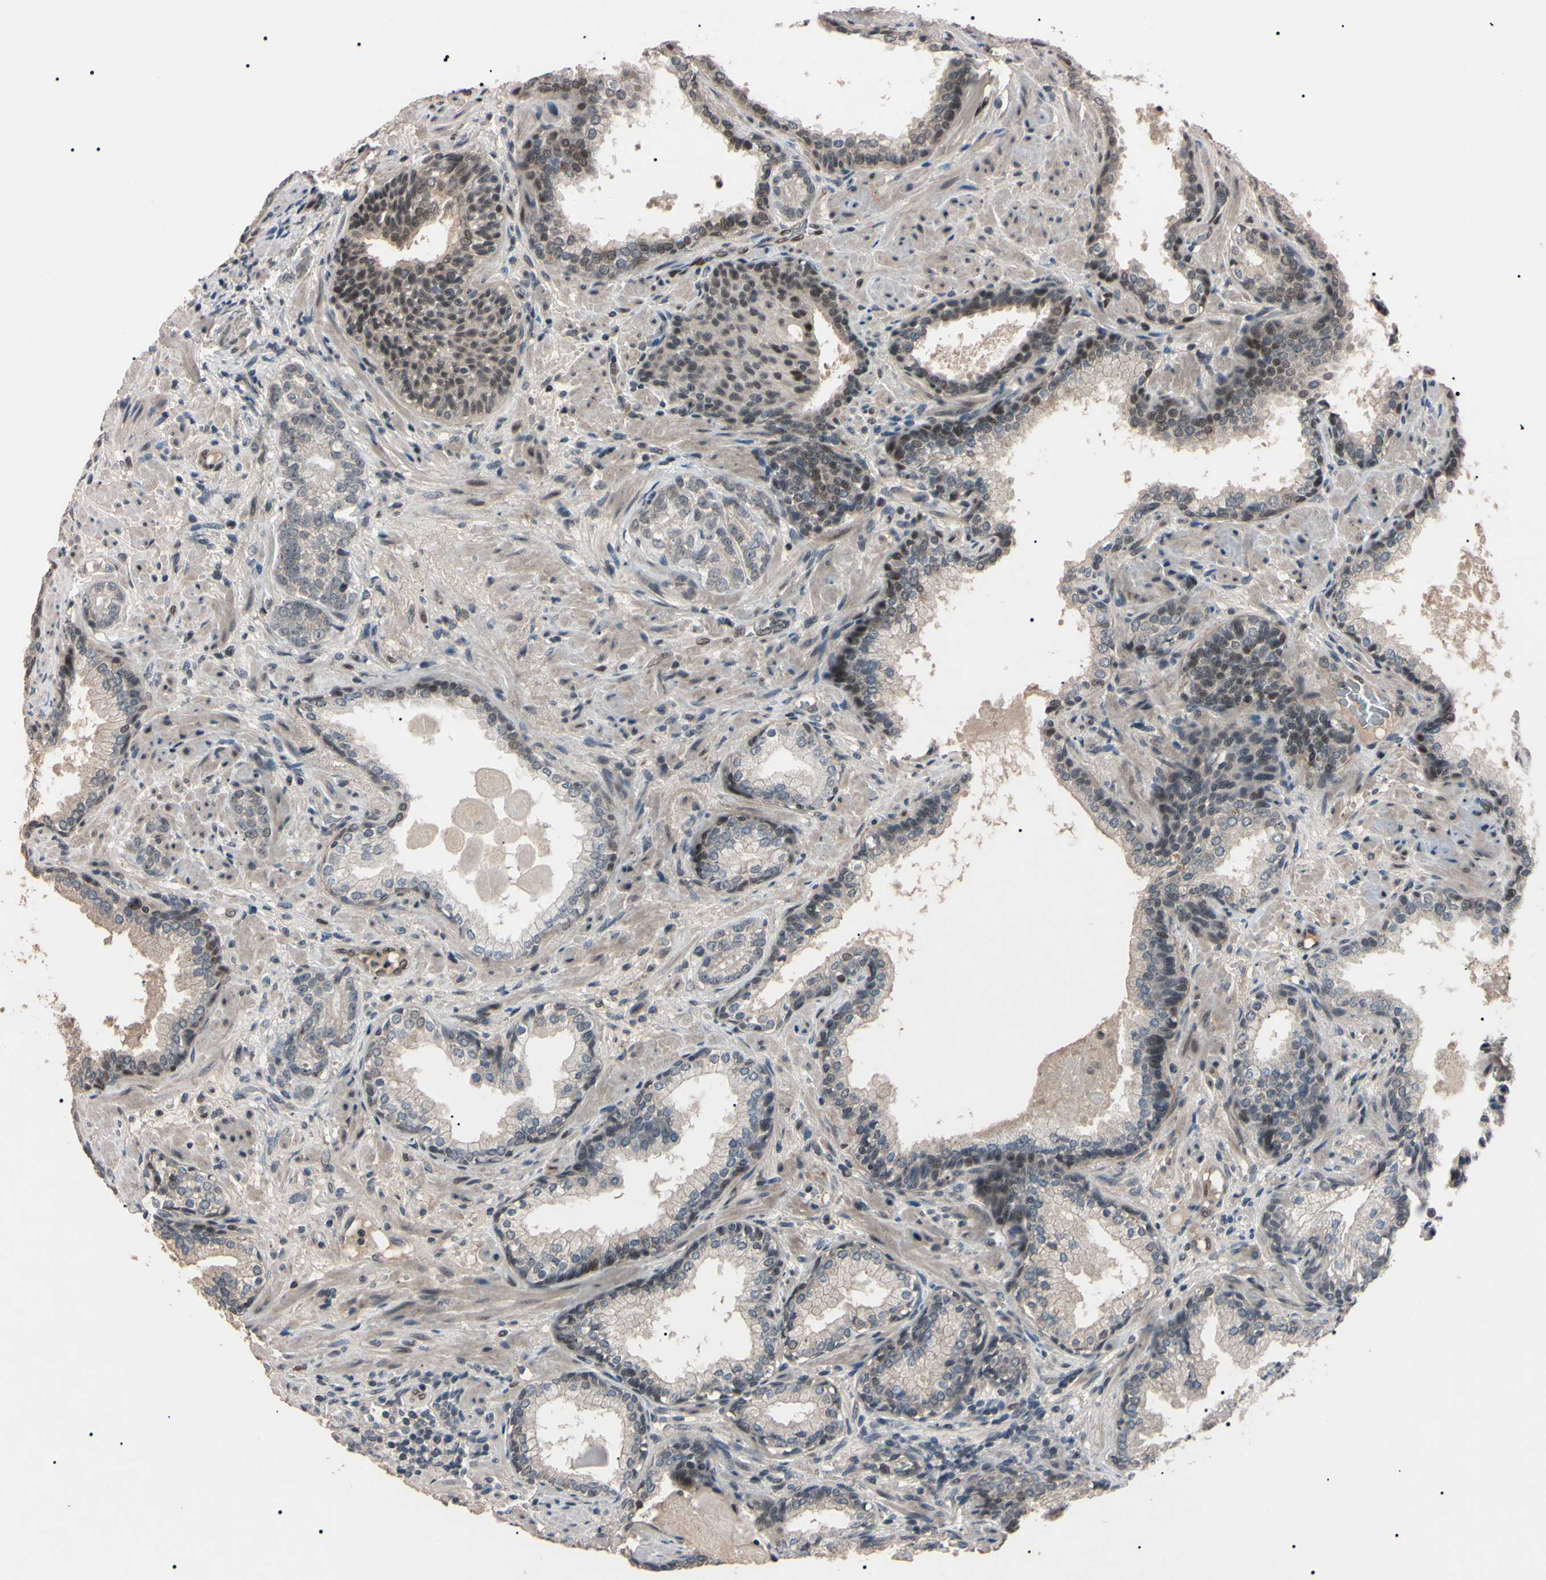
{"staining": {"intensity": "weak", "quantity": "25%-75%", "location": "nuclear"}, "tissue": "prostate cancer", "cell_type": "Tumor cells", "image_type": "cancer", "snomed": [{"axis": "morphology", "description": "Adenocarcinoma, High grade"}, {"axis": "topography", "description": "Prostate"}], "caption": "This histopathology image displays immunohistochemistry (IHC) staining of prostate adenocarcinoma (high-grade), with low weak nuclear positivity in approximately 25%-75% of tumor cells.", "gene": "YY1", "patient": {"sex": "male", "age": 61}}